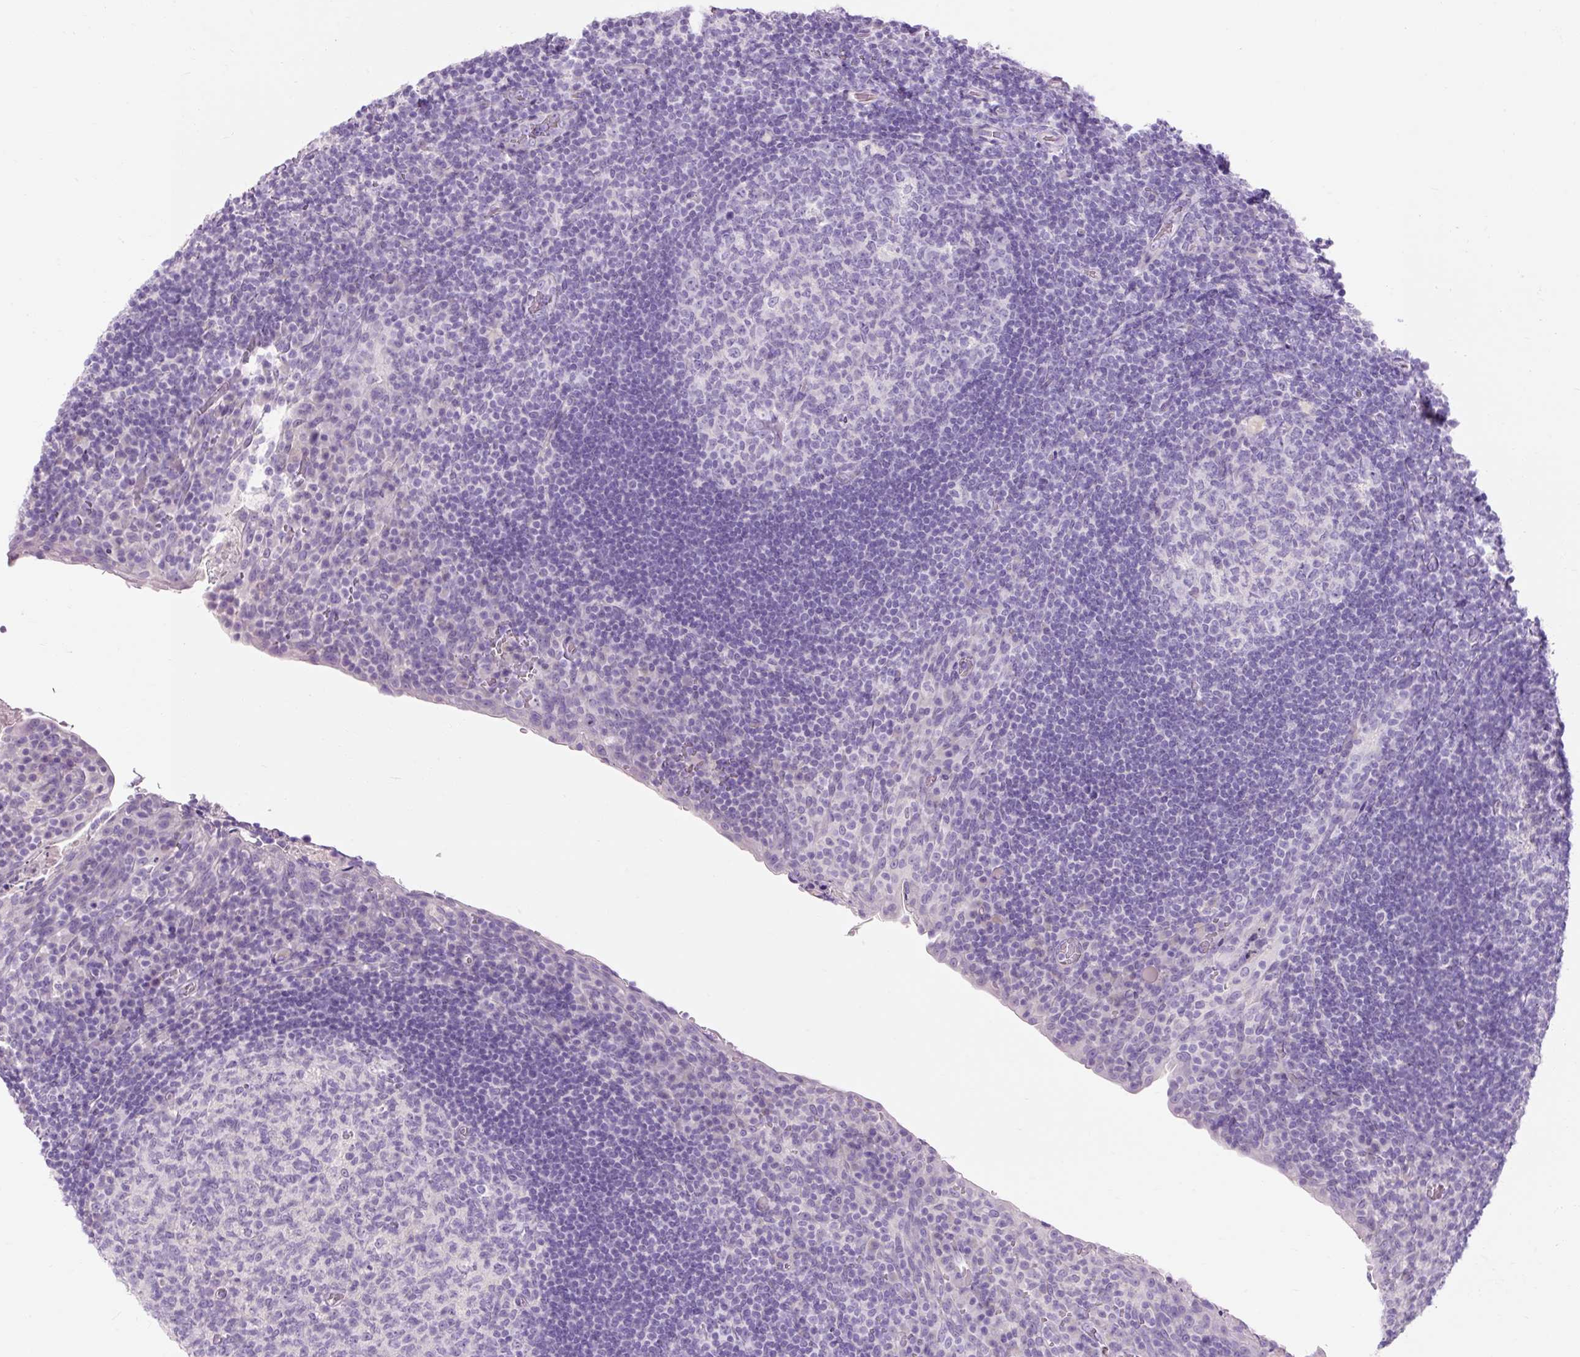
{"staining": {"intensity": "negative", "quantity": "none", "location": "none"}, "tissue": "tonsil", "cell_type": "Germinal center cells", "image_type": "normal", "snomed": [{"axis": "morphology", "description": "Normal tissue, NOS"}, {"axis": "topography", "description": "Tonsil"}], "caption": "An image of human tonsil is negative for staining in germinal center cells. (DAB (3,3'-diaminobenzidine) IHC visualized using brightfield microscopy, high magnification).", "gene": "TMEM213", "patient": {"sex": "male", "age": 17}}